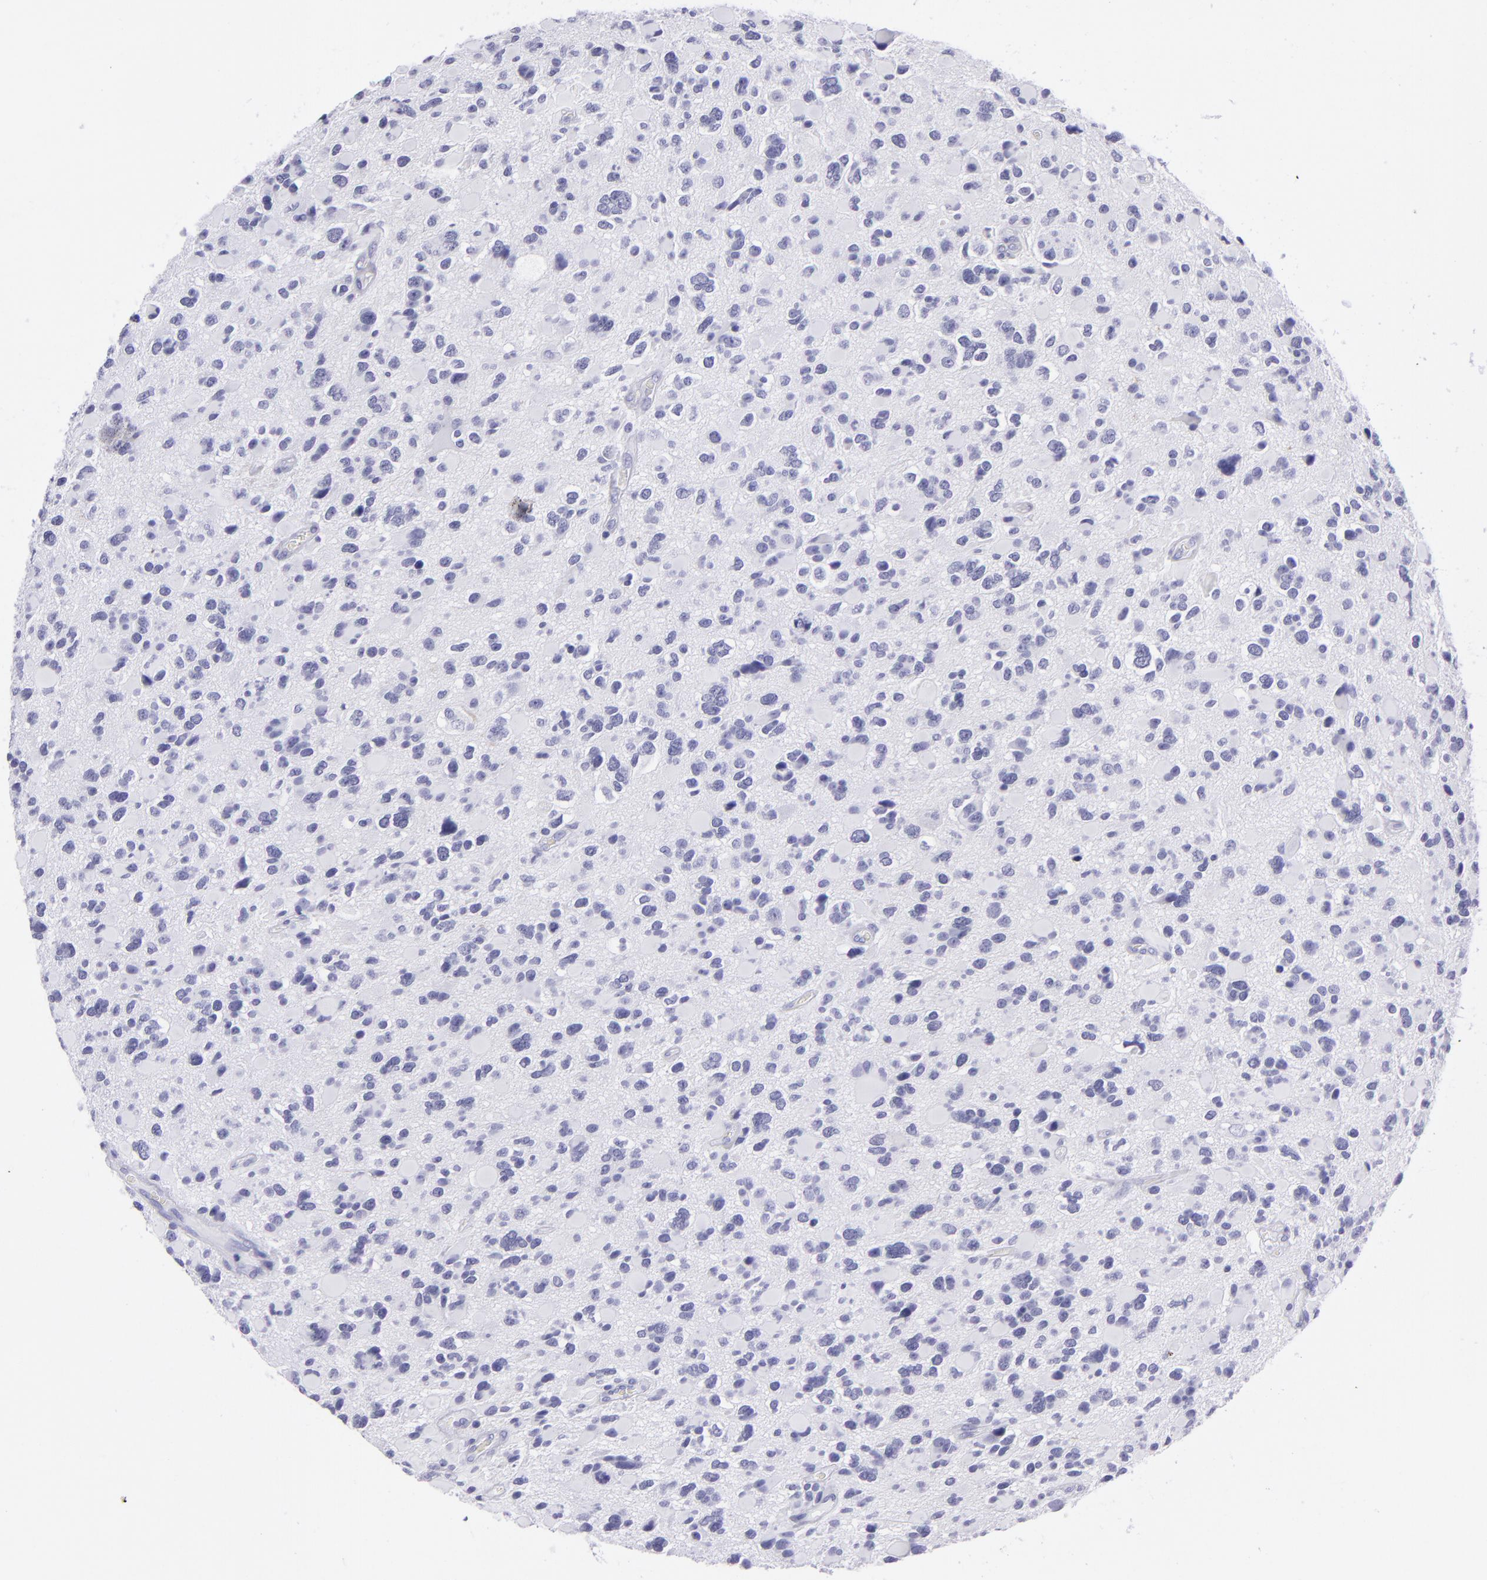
{"staining": {"intensity": "negative", "quantity": "none", "location": "none"}, "tissue": "glioma", "cell_type": "Tumor cells", "image_type": "cancer", "snomed": [{"axis": "morphology", "description": "Glioma, malignant, High grade"}, {"axis": "topography", "description": "Brain"}], "caption": "Human malignant high-grade glioma stained for a protein using immunohistochemistry reveals no staining in tumor cells.", "gene": "PVALB", "patient": {"sex": "female", "age": 37}}